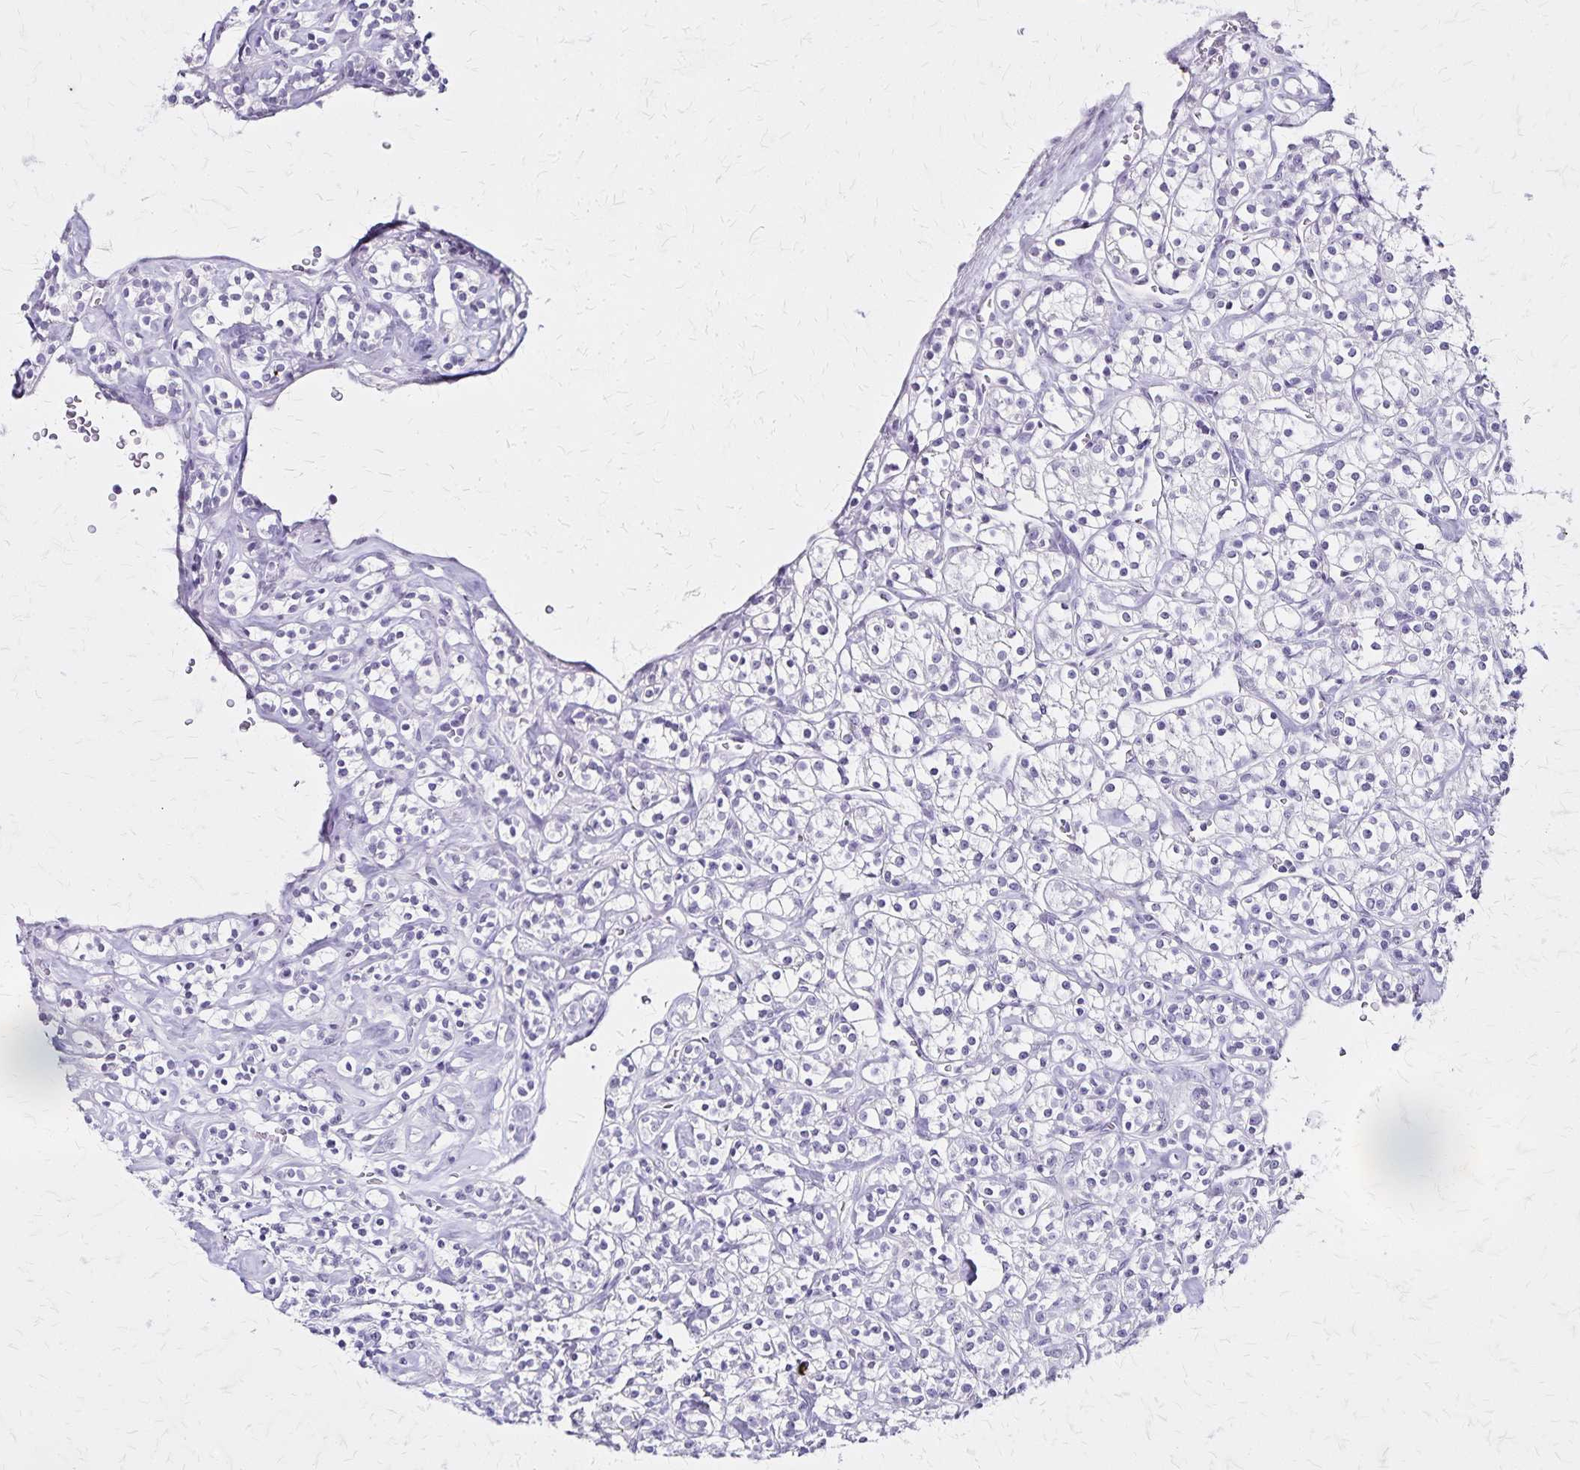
{"staining": {"intensity": "negative", "quantity": "none", "location": "none"}, "tissue": "renal cancer", "cell_type": "Tumor cells", "image_type": "cancer", "snomed": [{"axis": "morphology", "description": "Adenocarcinoma, NOS"}, {"axis": "topography", "description": "Kidney"}], "caption": "Tumor cells are negative for brown protein staining in renal cancer.", "gene": "KRT2", "patient": {"sex": "male", "age": 77}}